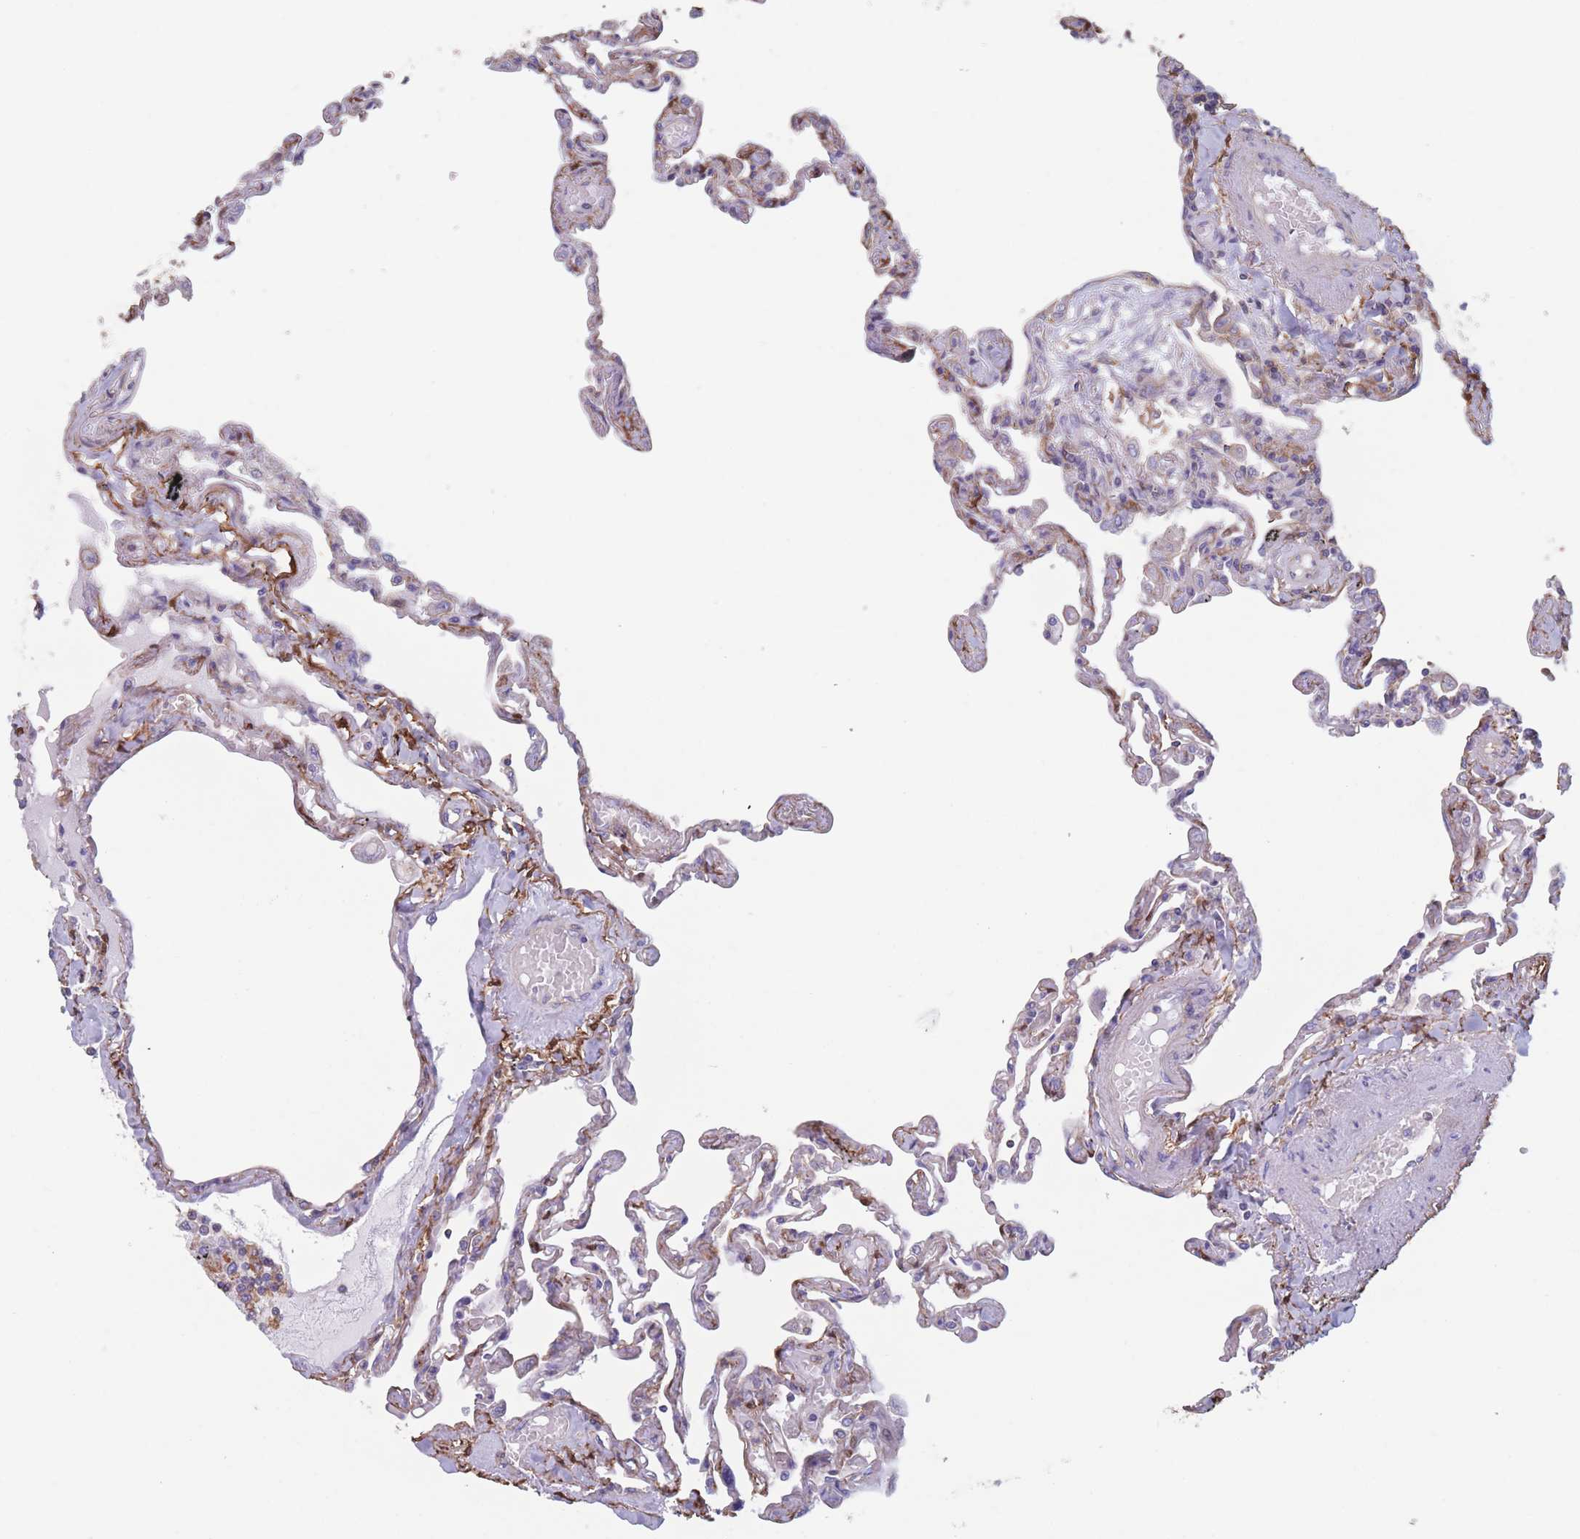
{"staining": {"intensity": "weak", "quantity": "25%-75%", "location": "cytoplasmic/membranous"}, "tissue": "lung", "cell_type": "Alveolar cells", "image_type": "normal", "snomed": [{"axis": "morphology", "description": "Normal tissue, NOS"}, {"axis": "topography", "description": "Lung"}], "caption": "Protein staining displays weak cytoplasmic/membranous expression in approximately 25%-75% of alveolar cells in benign lung.", "gene": "ADH1A", "patient": {"sex": "female", "age": 67}}